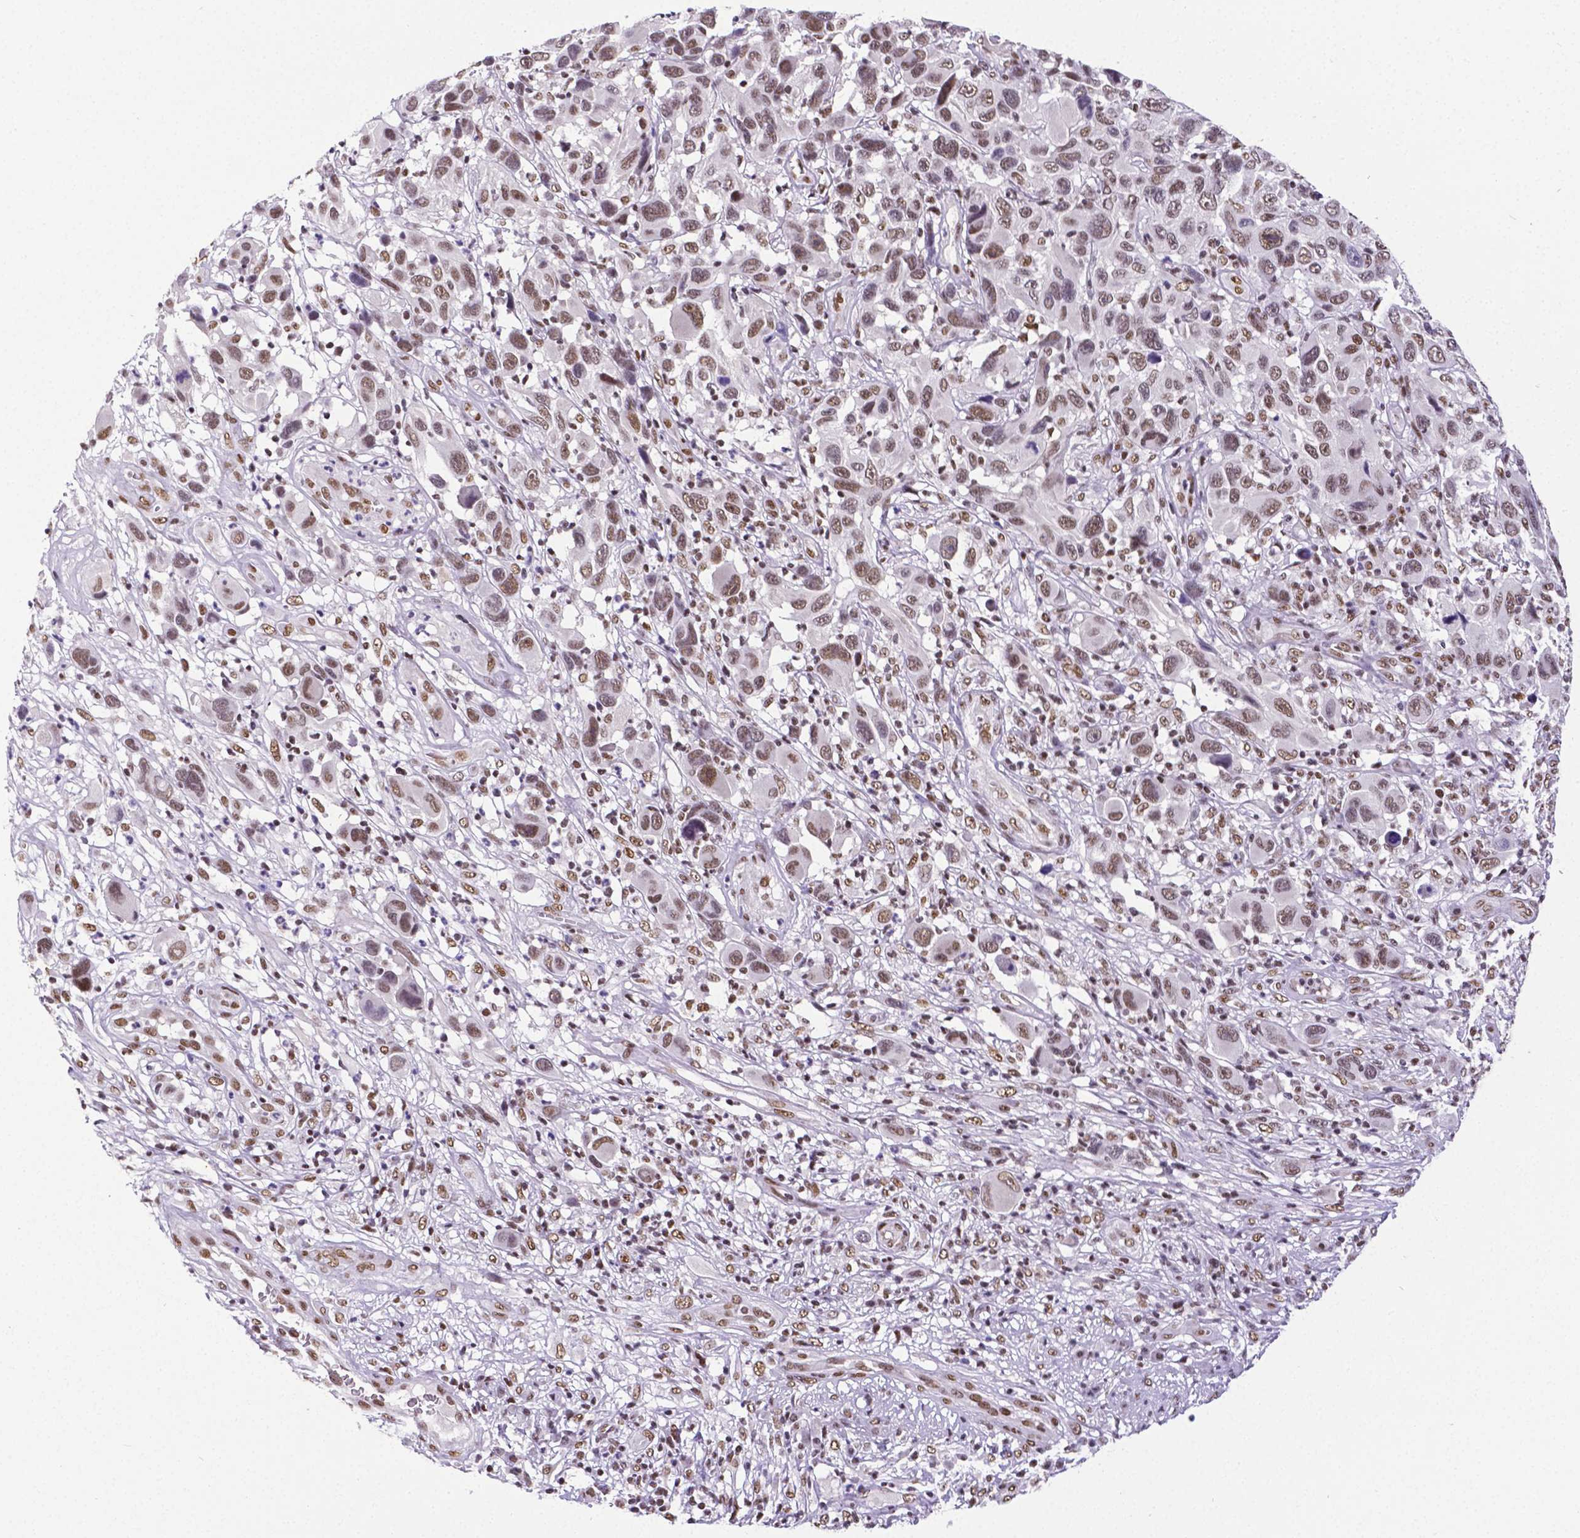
{"staining": {"intensity": "moderate", "quantity": ">75%", "location": "nuclear"}, "tissue": "melanoma", "cell_type": "Tumor cells", "image_type": "cancer", "snomed": [{"axis": "morphology", "description": "Malignant melanoma, NOS"}, {"axis": "topography", "description": "Skin"}], "caption": "Melanoma tissue reveals moderate nuclear positivity in about >75% of tumor cells Nuclei are stained in blue.", "gene": "REST", "patient": {"sex": "male", "age": 53}}